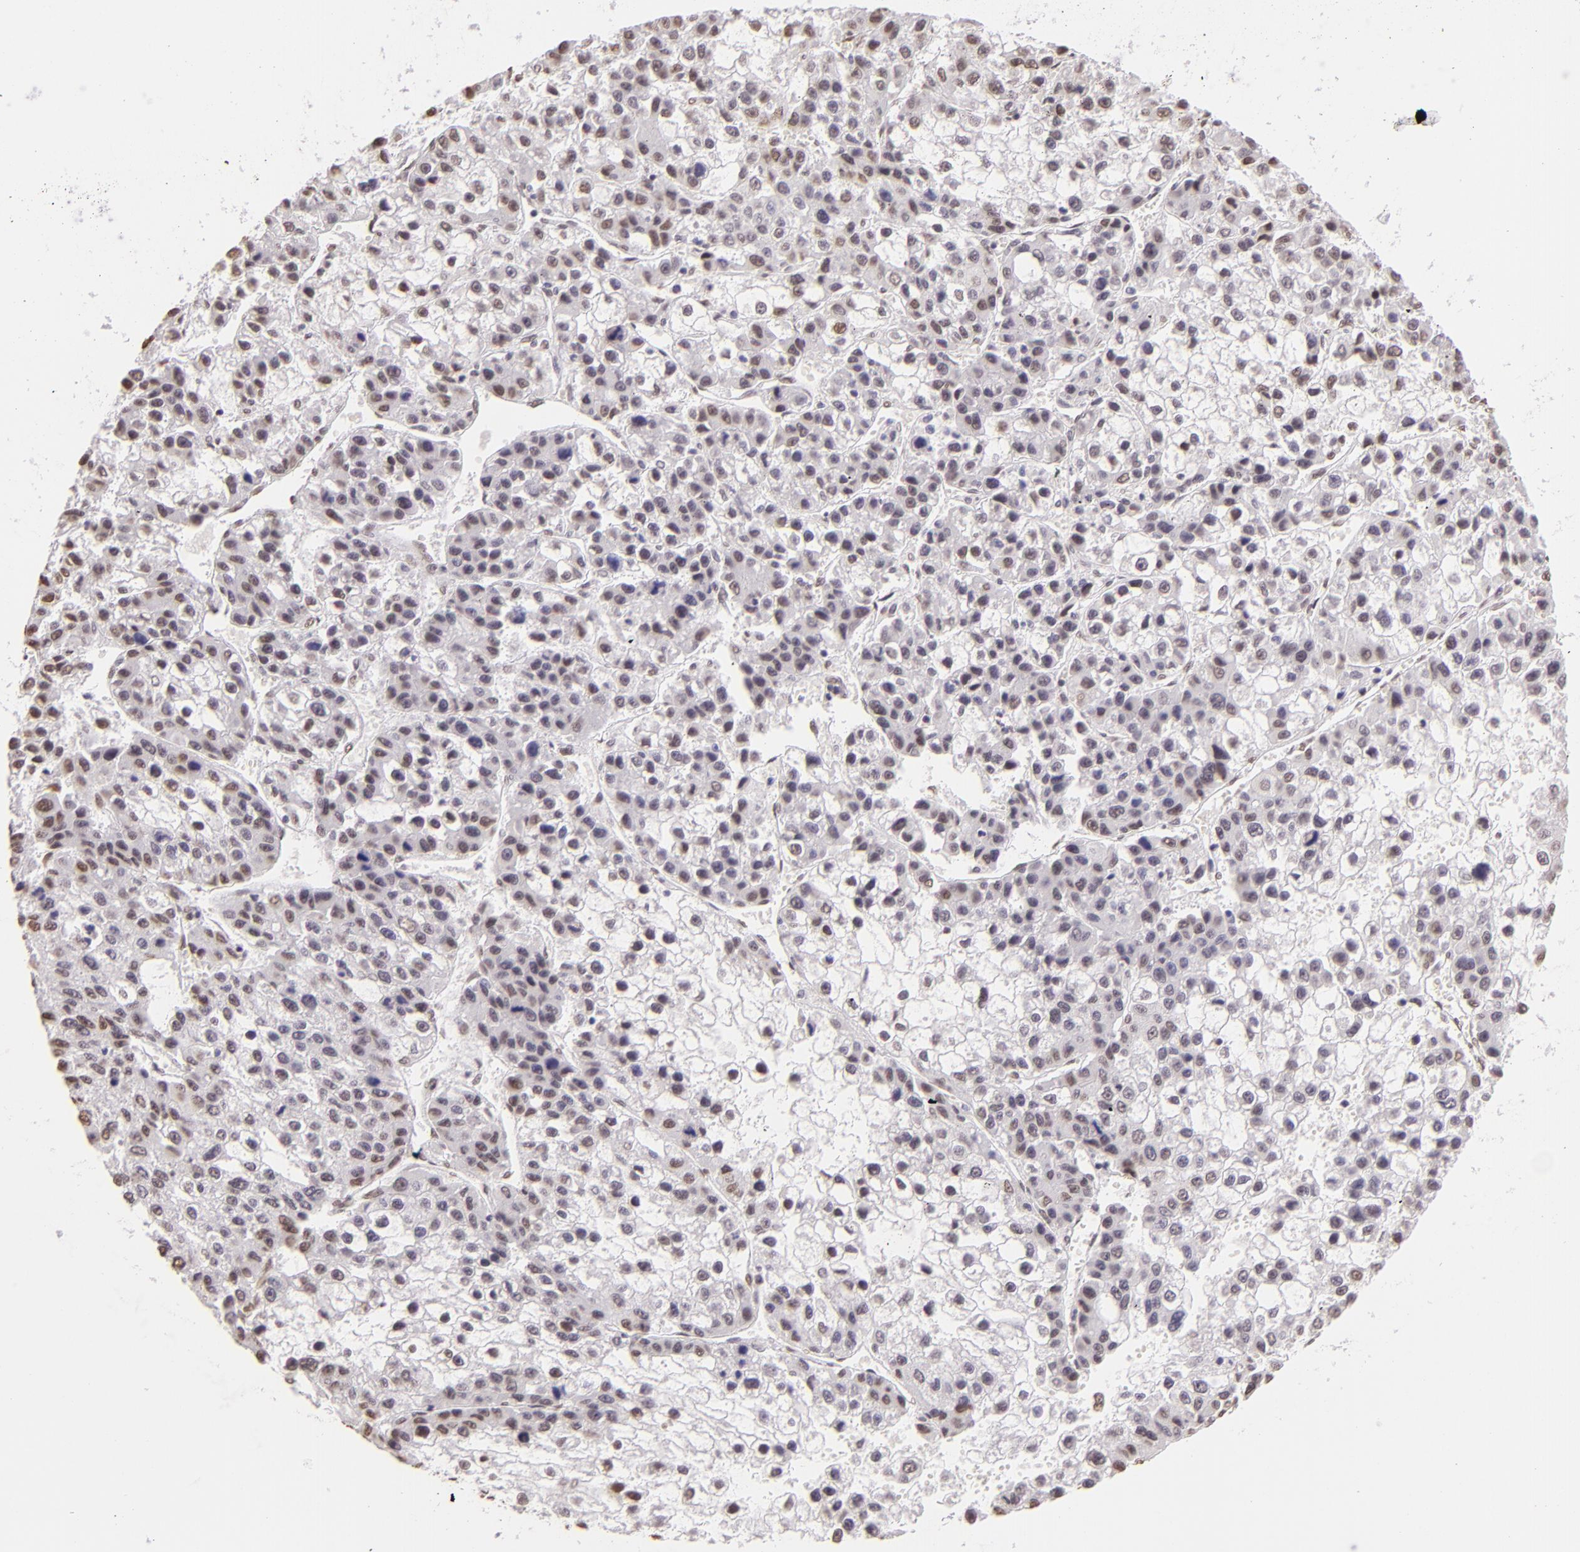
{"staining": {"intensity": "weak", "quantity": "<25%", "location": "nuclear"}, "tissue": "liver cancer", "cell_type": "Tumor cells", "image_type": "cancer", "snomed": [{"axis": "morphology", "description": "Carcinoma, Hepatocellular, NOS"}, {"axis": "topography", "description": "Liver"}], "caption": "An IHC micrograph of liver hepatocellular carcinoma is shown. There is no staining in tumor cells of liver hepatocellular carcinoma. Nuclei are stained in blue.", "gene": "PAPOLA", "patient": {"sex": "female", "age": 66}}